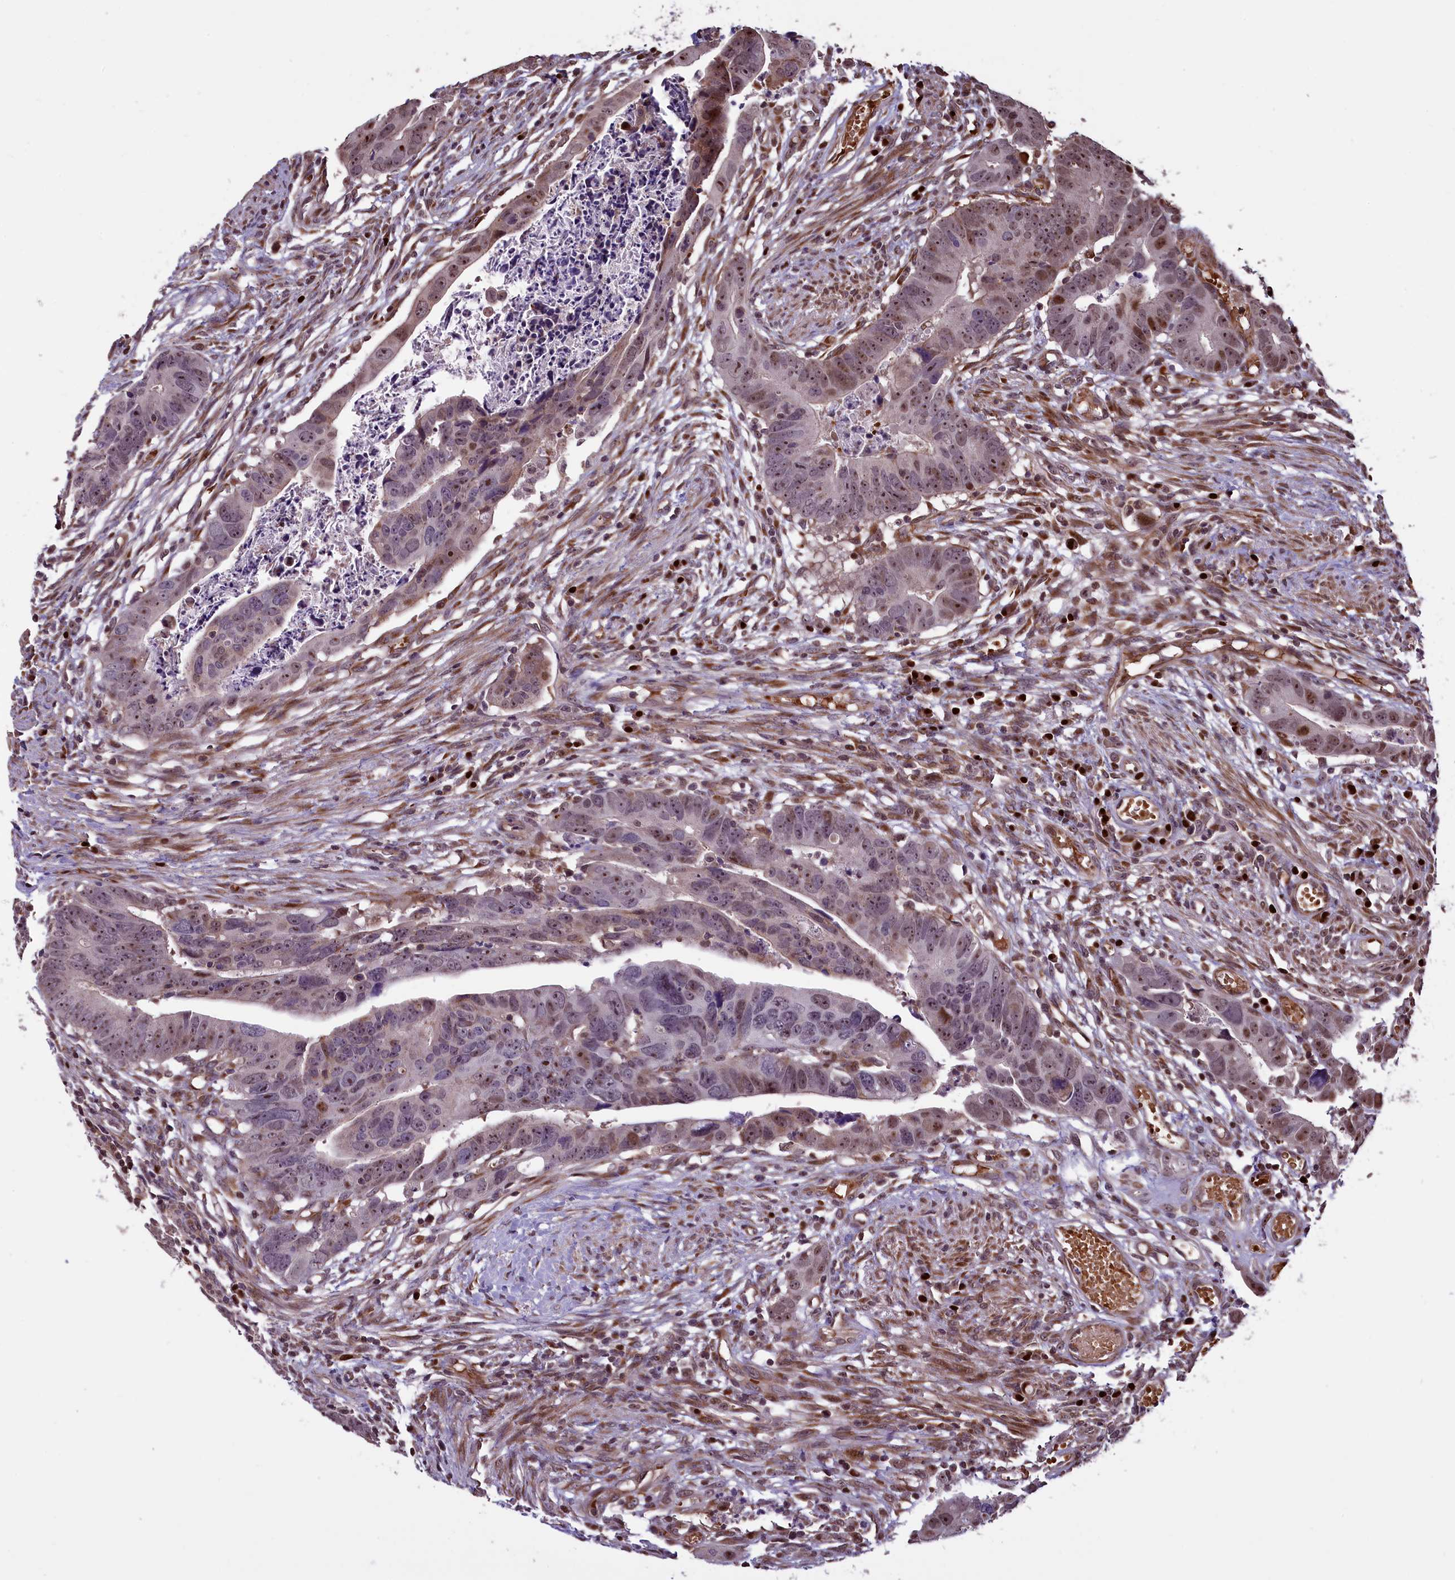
{"staining": {"intensity": "moderate", "quantity": ">75%", "location": "nuclear"}, "tissue": "colorectal cancer", "cell_type": "Tumor cells", "image_type": "cancer", "snomed": [{"axis": "morphology", "description": "Adenocarcinoma, NOS"}, {"axis": "topography", "description": "Rectum"}], "caption": "A medium amount of moderate nuclear staining is identified in approximately >75% of tumor cells in colorectal cancer (adenocarcinoma) tissue.", "gene": "SHFL", "patient": {"sex": "female", "age": 65}}